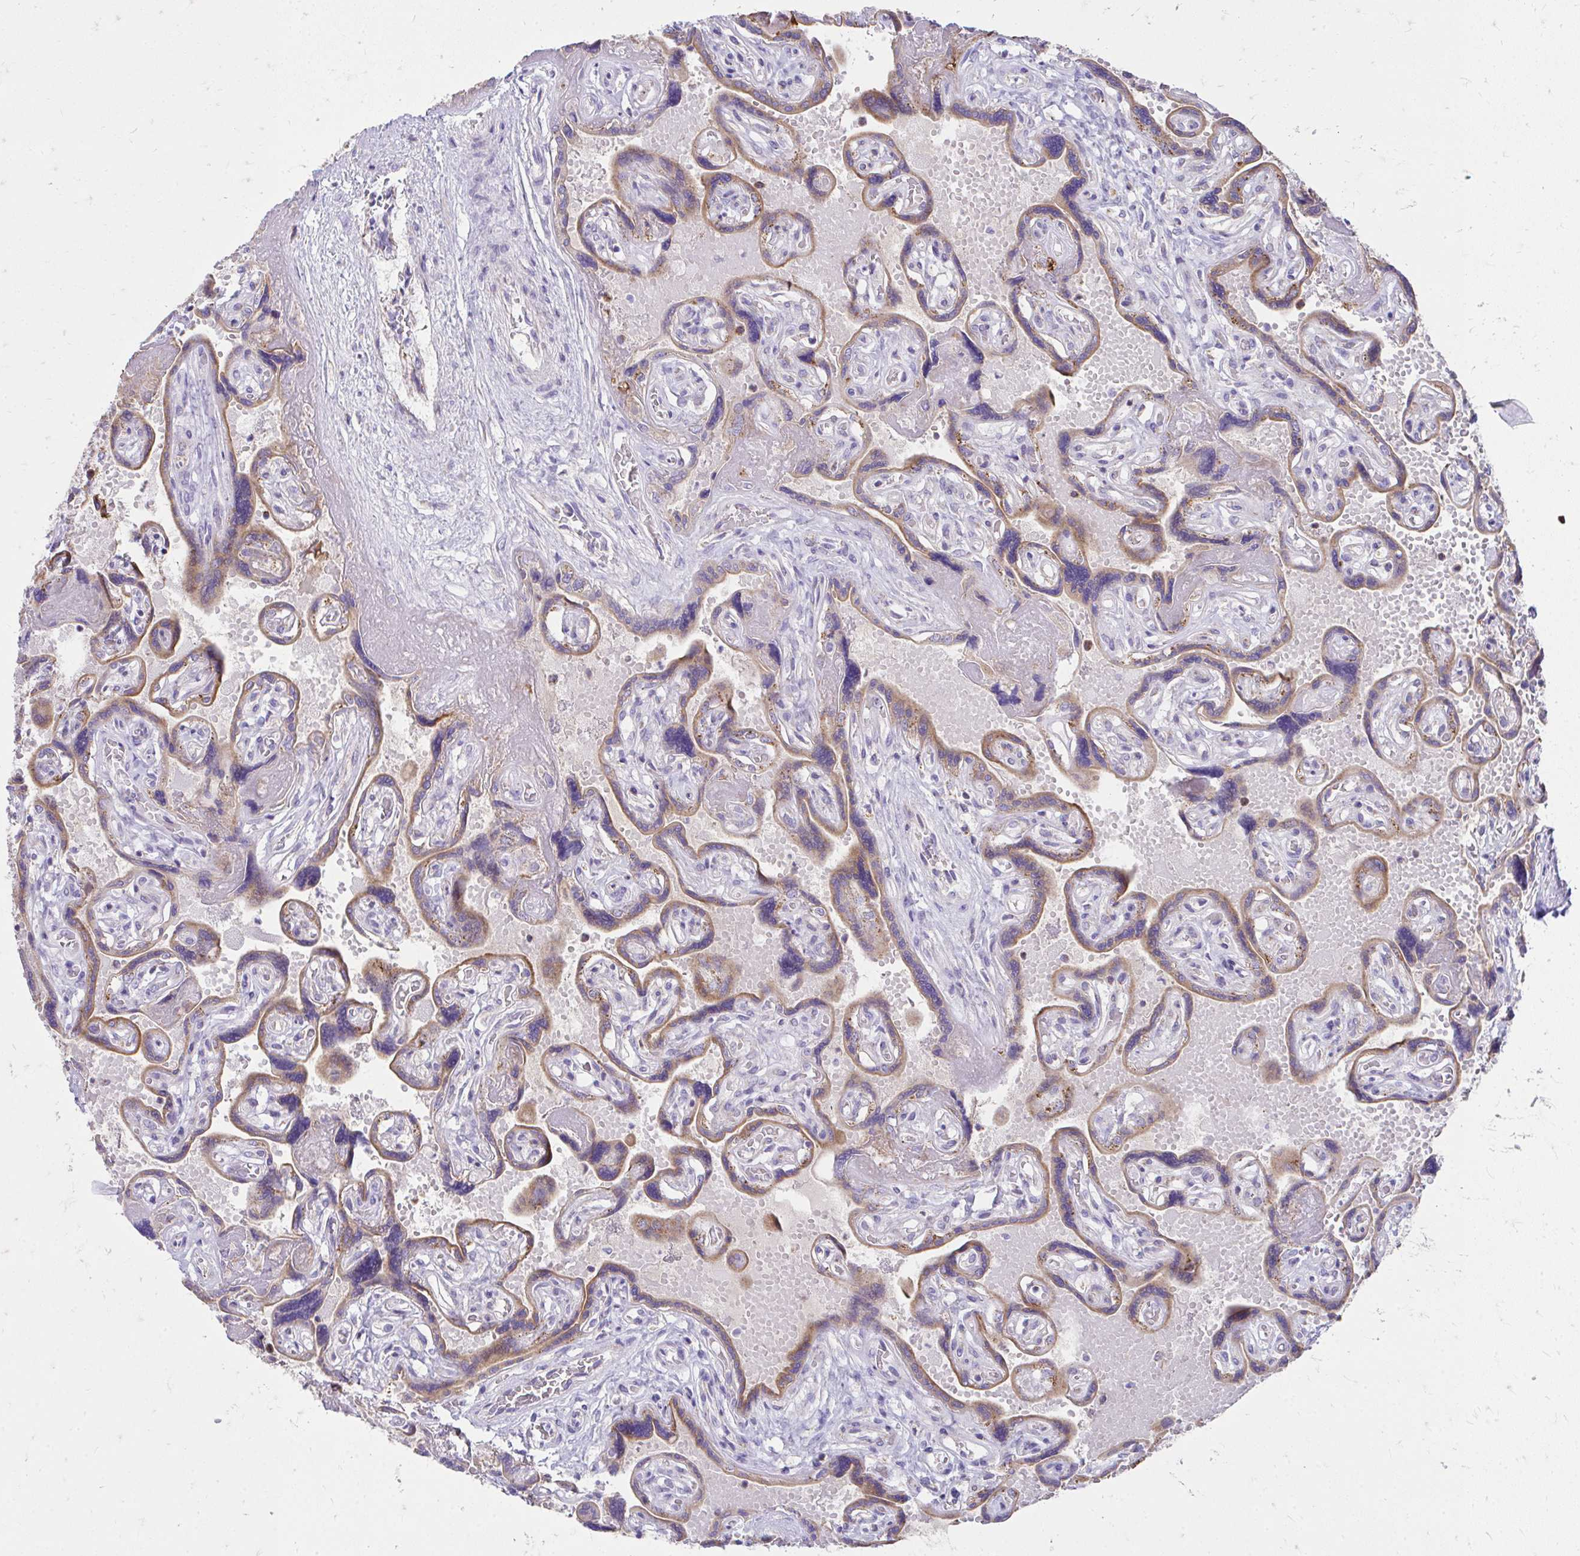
{"staining": {"intensity": "moderate", "quantity": ">75%", "location": "cytoplasmic/membranous"}, "tissue": "placenta", "cell_type": "Trophoblastic cells", "image_type": "normal", "snomed": [{"axis": "morphology", "description": "Normal tissue, NOS"}, {"axis": "topography", "description": "Placenta"}], "caption": "Placenta was stained to show a protein in brown. There is medium levels of moderate cytoplasmic/membranous staining in approximately >75% of trophoblastic cells. The staining was performed using DAB to visualize the protein expression in brown, while the nuclei were stained in blue with hematoxylin (Magnification: 20x).", "gene": "MRPL19", "patient": {"sex": "female", "age": 32}}